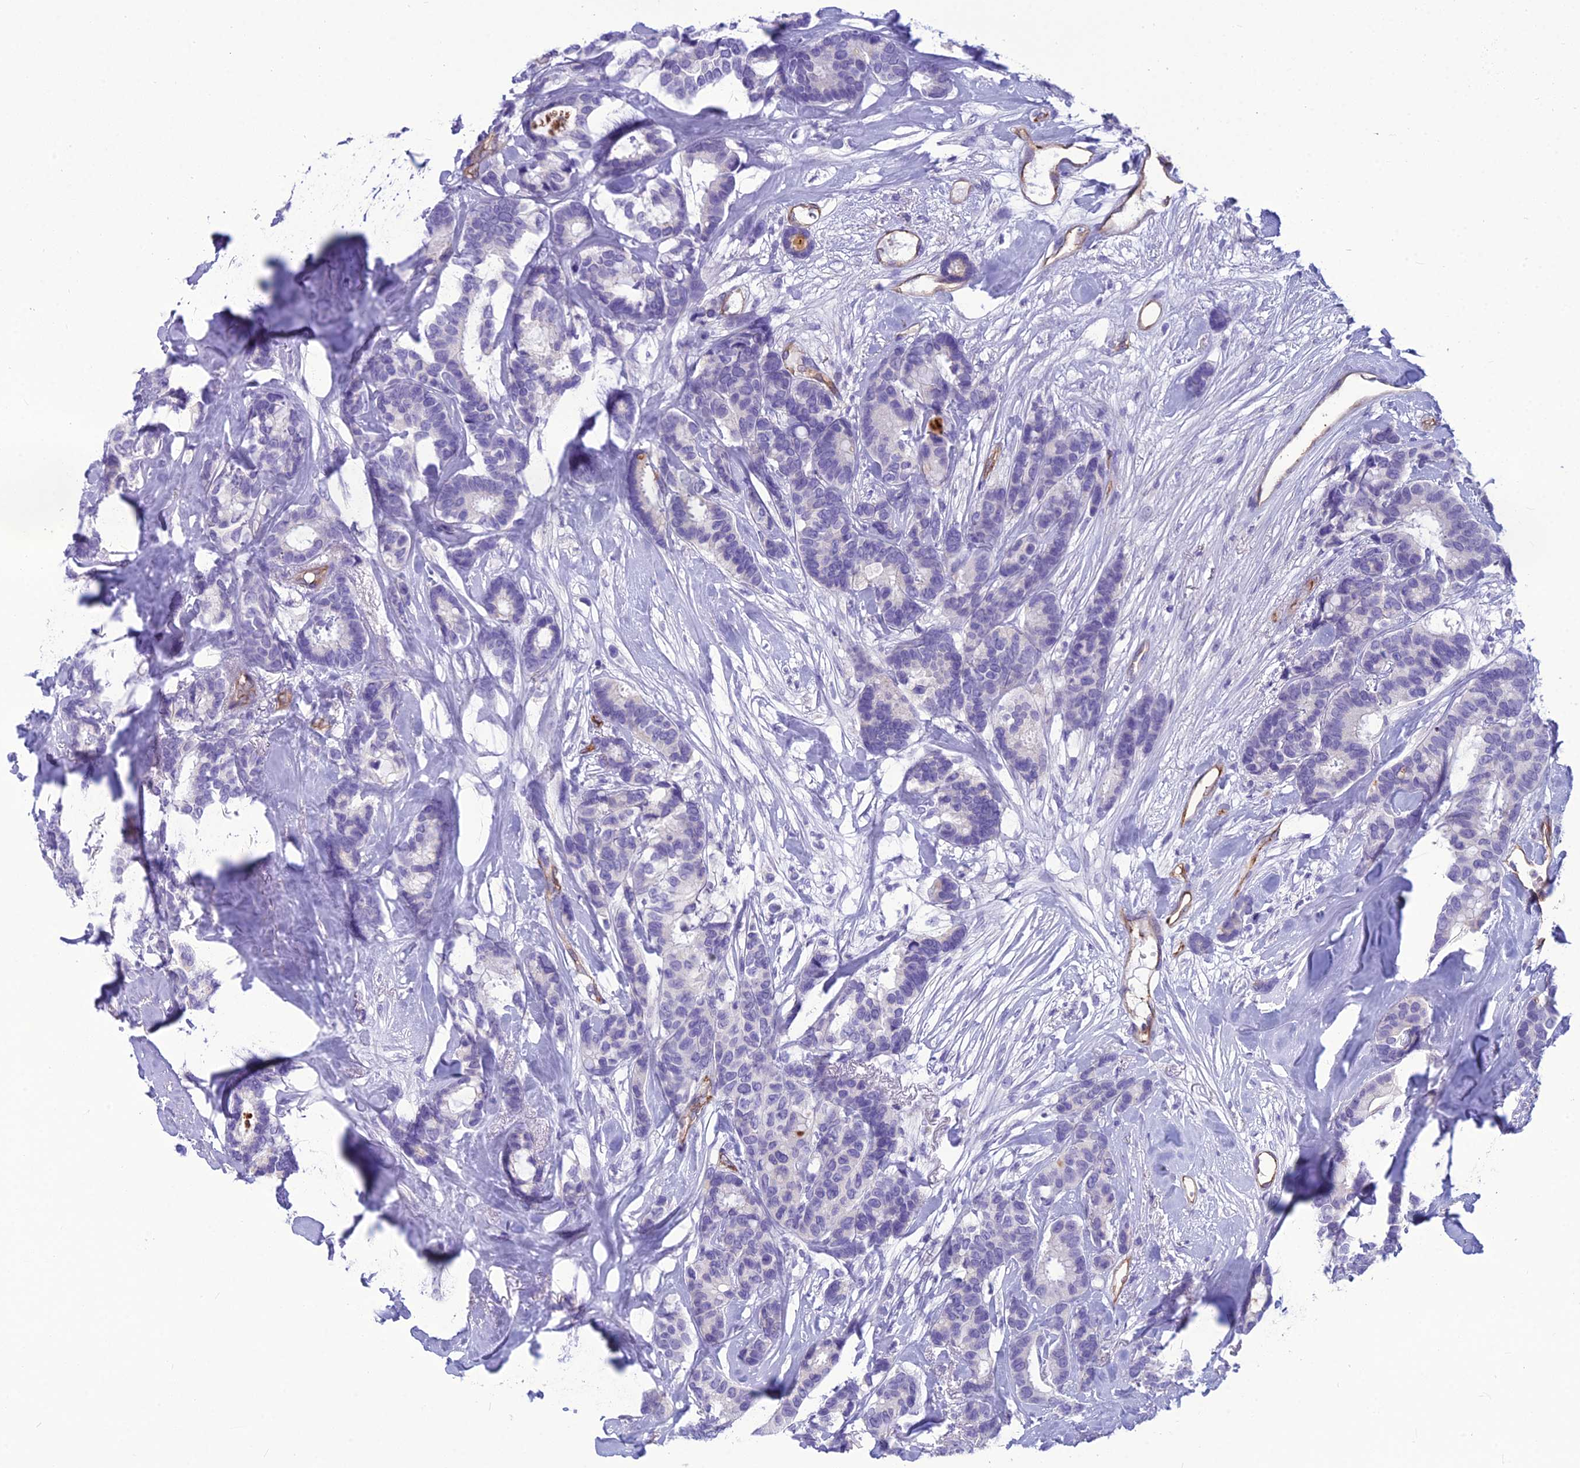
{"staining": {"intensity": "negative", "quantity": "none", "location": "none"}, "tissue": "breast cancer", "cell_type": "Tumor cells", "image_type": "cancer", "snomed": [{"axis": "morphology", "description": "Duct carcinoma"}, {"axis": "topography", "description": "Breast"}], "caption": "There is no significant positivity in tumor cells of breast cancer.", "gene": "BBS7", "patient": {"sex": "female", "age": 87}}